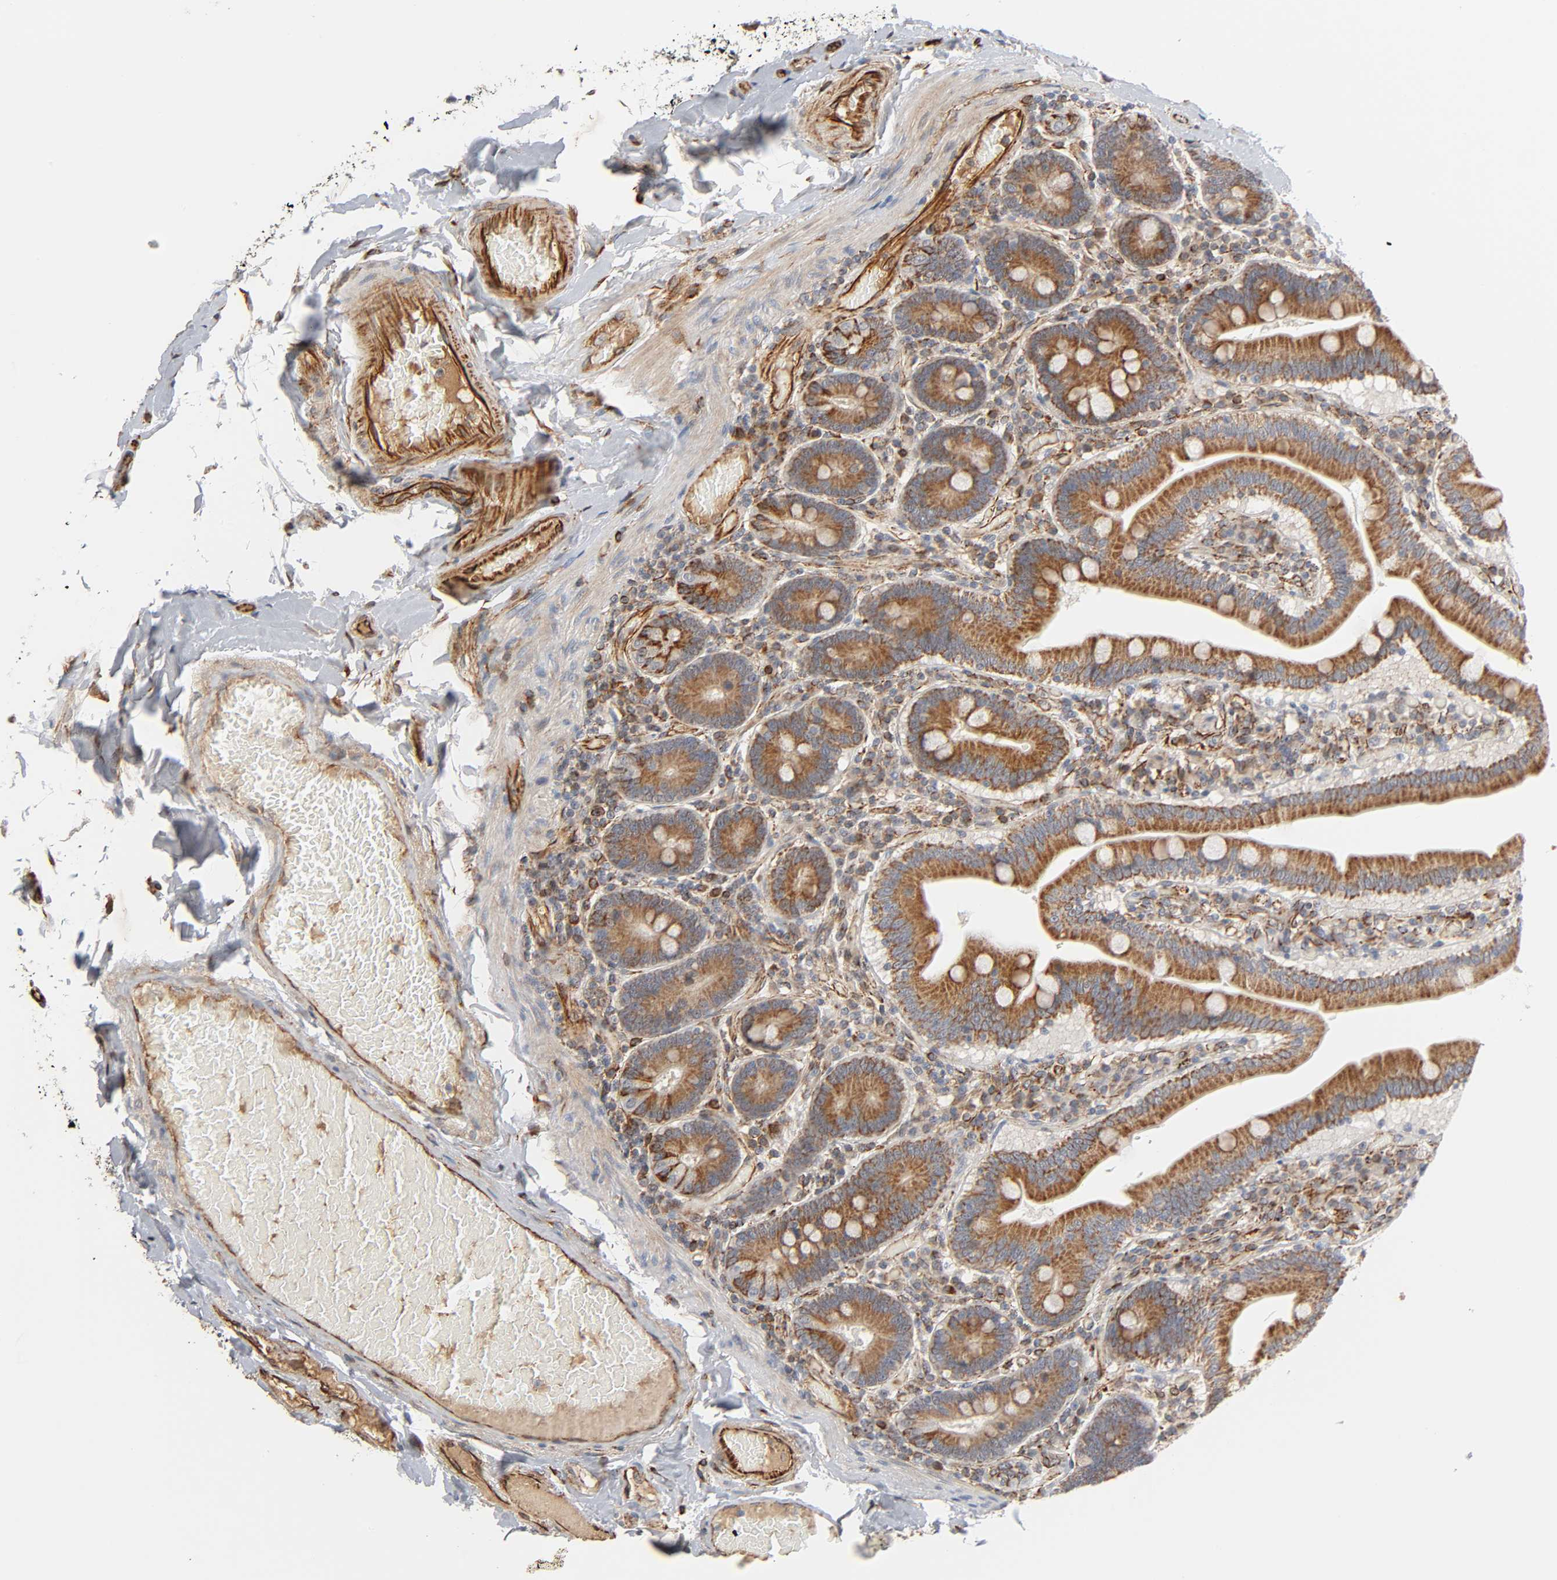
{"staining": {"intensity": "strong", "quantity": ">75%", "location": "cytoplasmic/membranous"}, "tissue": "duodenum", "cell_type": "Glandular cells", "image_type": "normal", "snomed": [{"axis": "morphology", "description": "Normal tissue, NOS"}, {"axis": "topography", "description": "Duodenum"}], "caption": "An image of human duodenum stained for a protein demonstrates strong cytoplasmic/membranous brown staining in glandular cells. The protein is shown in brown color, while the nuclei are stained blue.", "gene": "REEP5", "patient": {"sex": "male", "age": 66}}